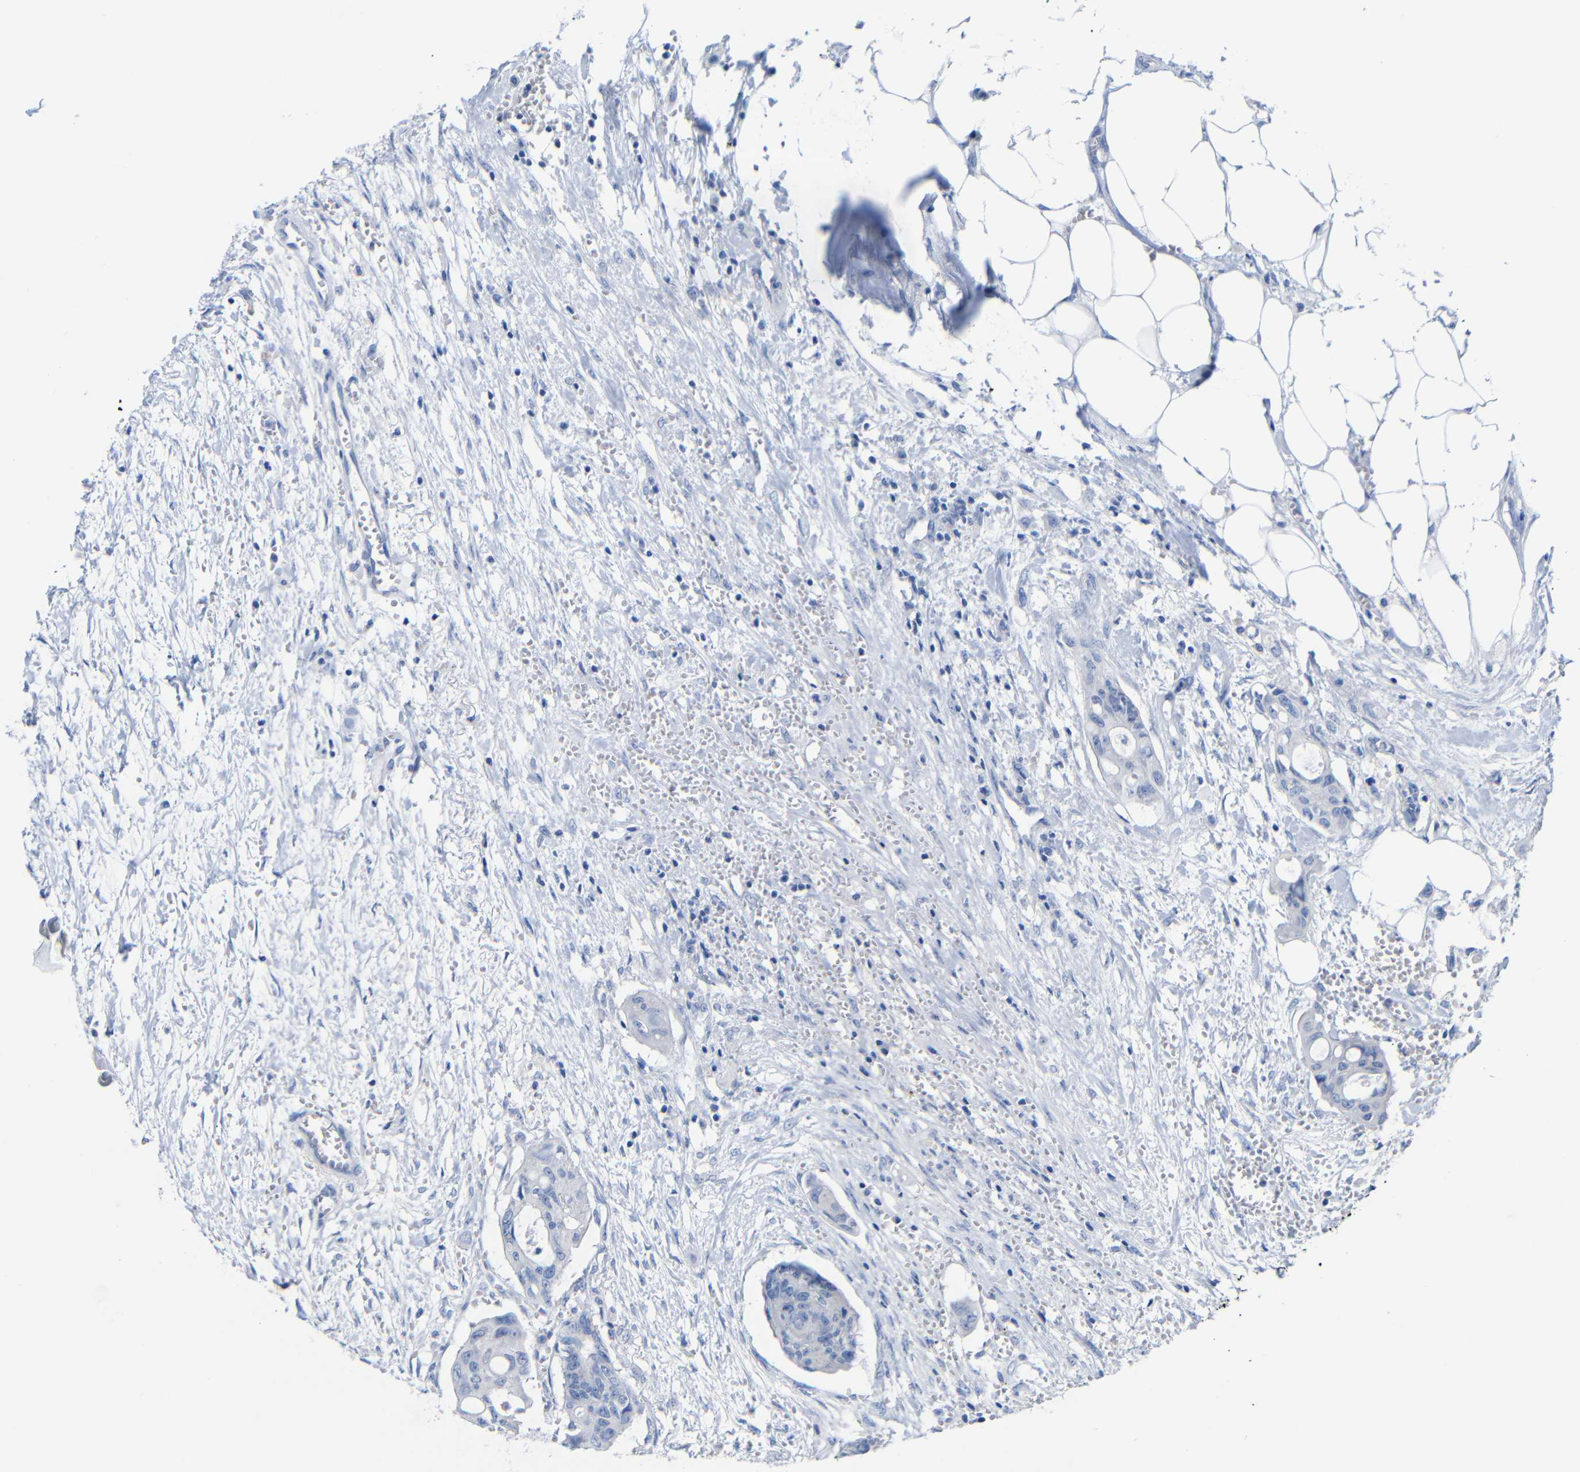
{"staining": {"intensity": "negative", "quantity": "none", "location": "none"}, "tissue": "colorectal cancer", "cell_type": "Tumor cells", "image_type": "cancer", "snomed": [{"axis": "morphology", "description": "Adenocarcinoma, NOS"}, {"axis": "topography", "description": "Colon"}], "caption": "Photomicrograph shows no protein positivity in tumor cells of colorectal adenocarcinoma tissue.", "gene": "CGNL1", "patient": {"sex": "female", "age": 57}}